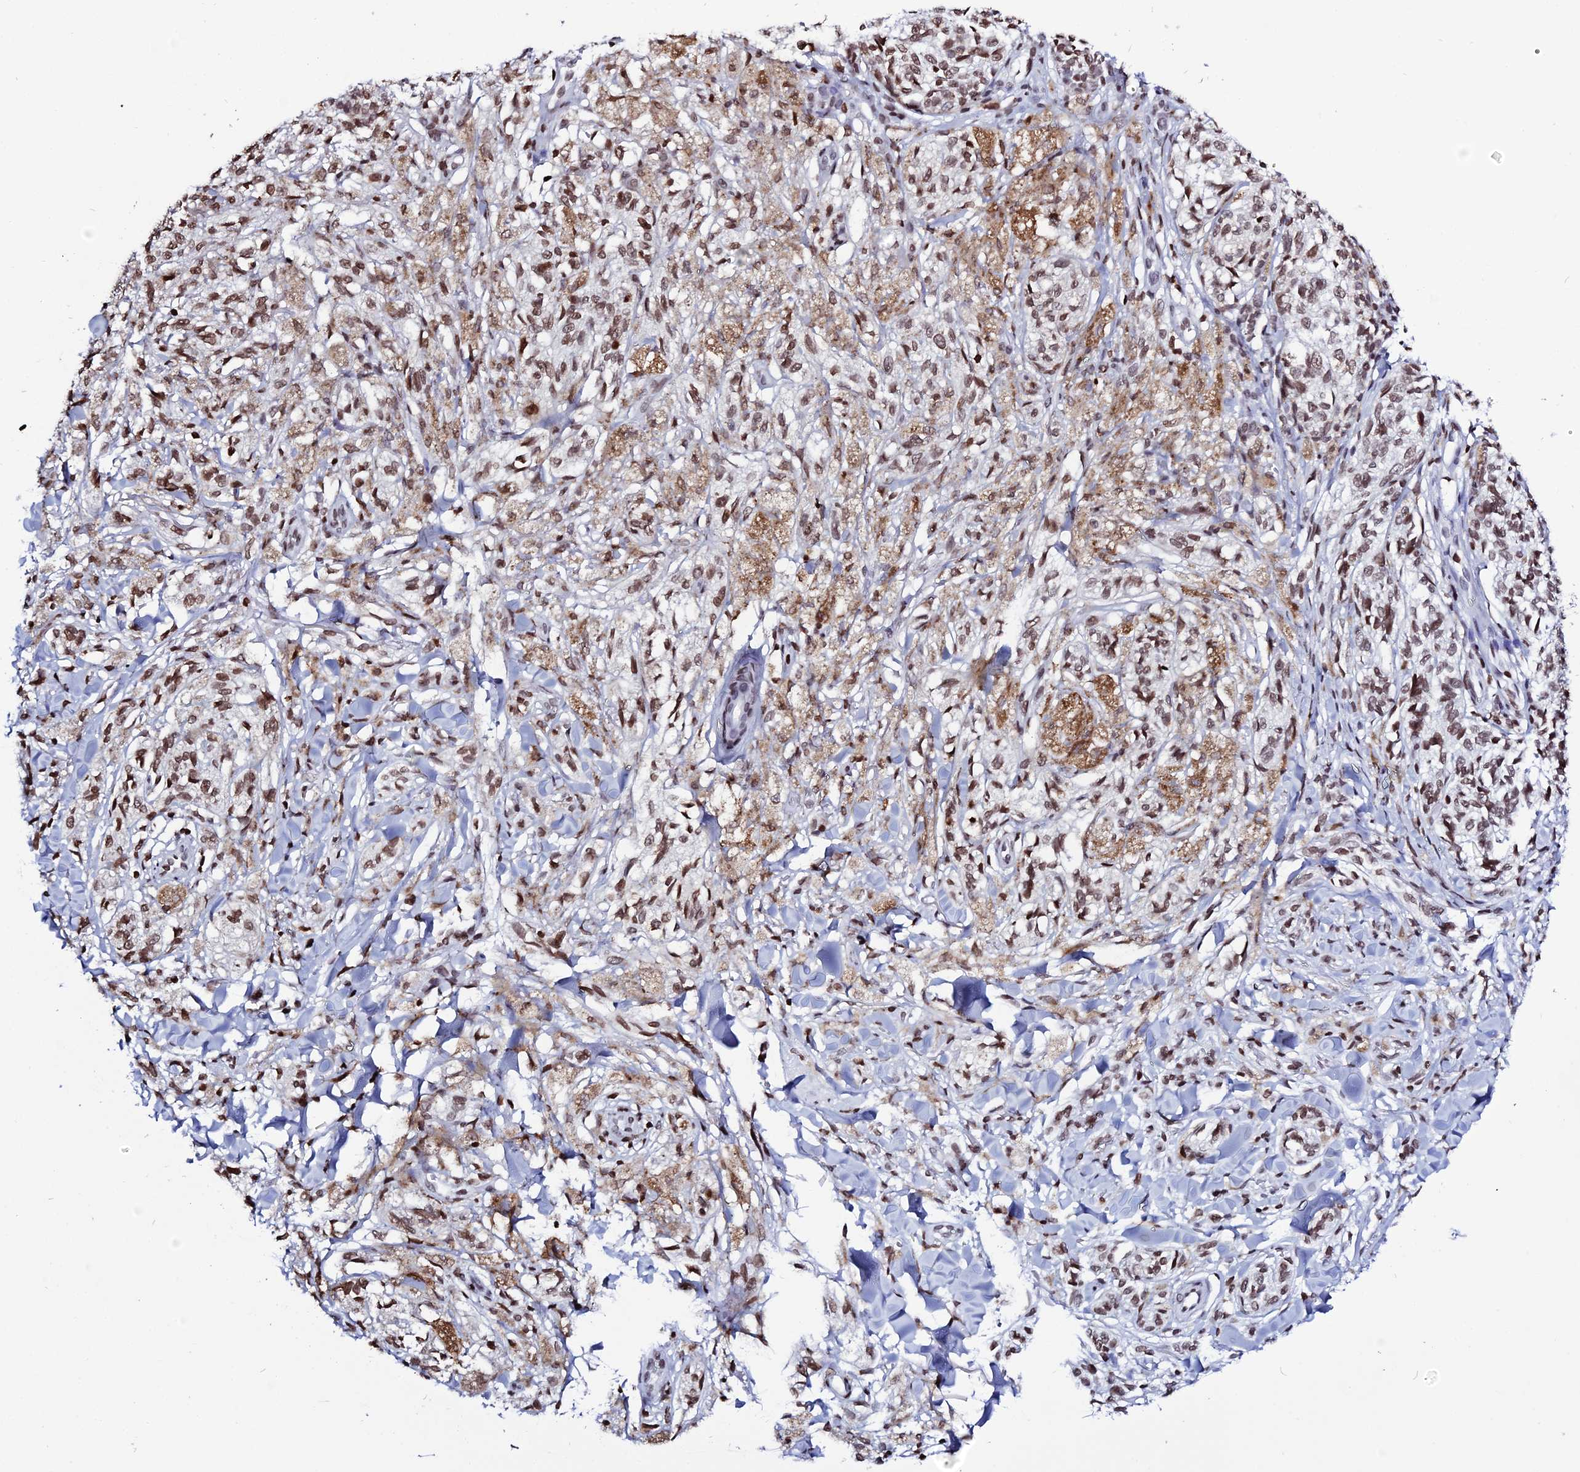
{"staining": {"intensity": "moderate", "quantity": ">75%", "location": "nuclear"}, "tissue": "melanoma", "cell_type": "Tumor cells", "image_type": "cancer", "snomed": [{"axis": "morphology", "description": "Malignant melanoma, NOS"}, {"axis": "topography", "description": "Skin of upper extremity"}], "caption": "Protein staining of melanoma tissue shows moderate nuclear staining in about >75% of tumor cells.", "gene": "MACROH2A2", "patient": {"sex": "male", "age": 40}}